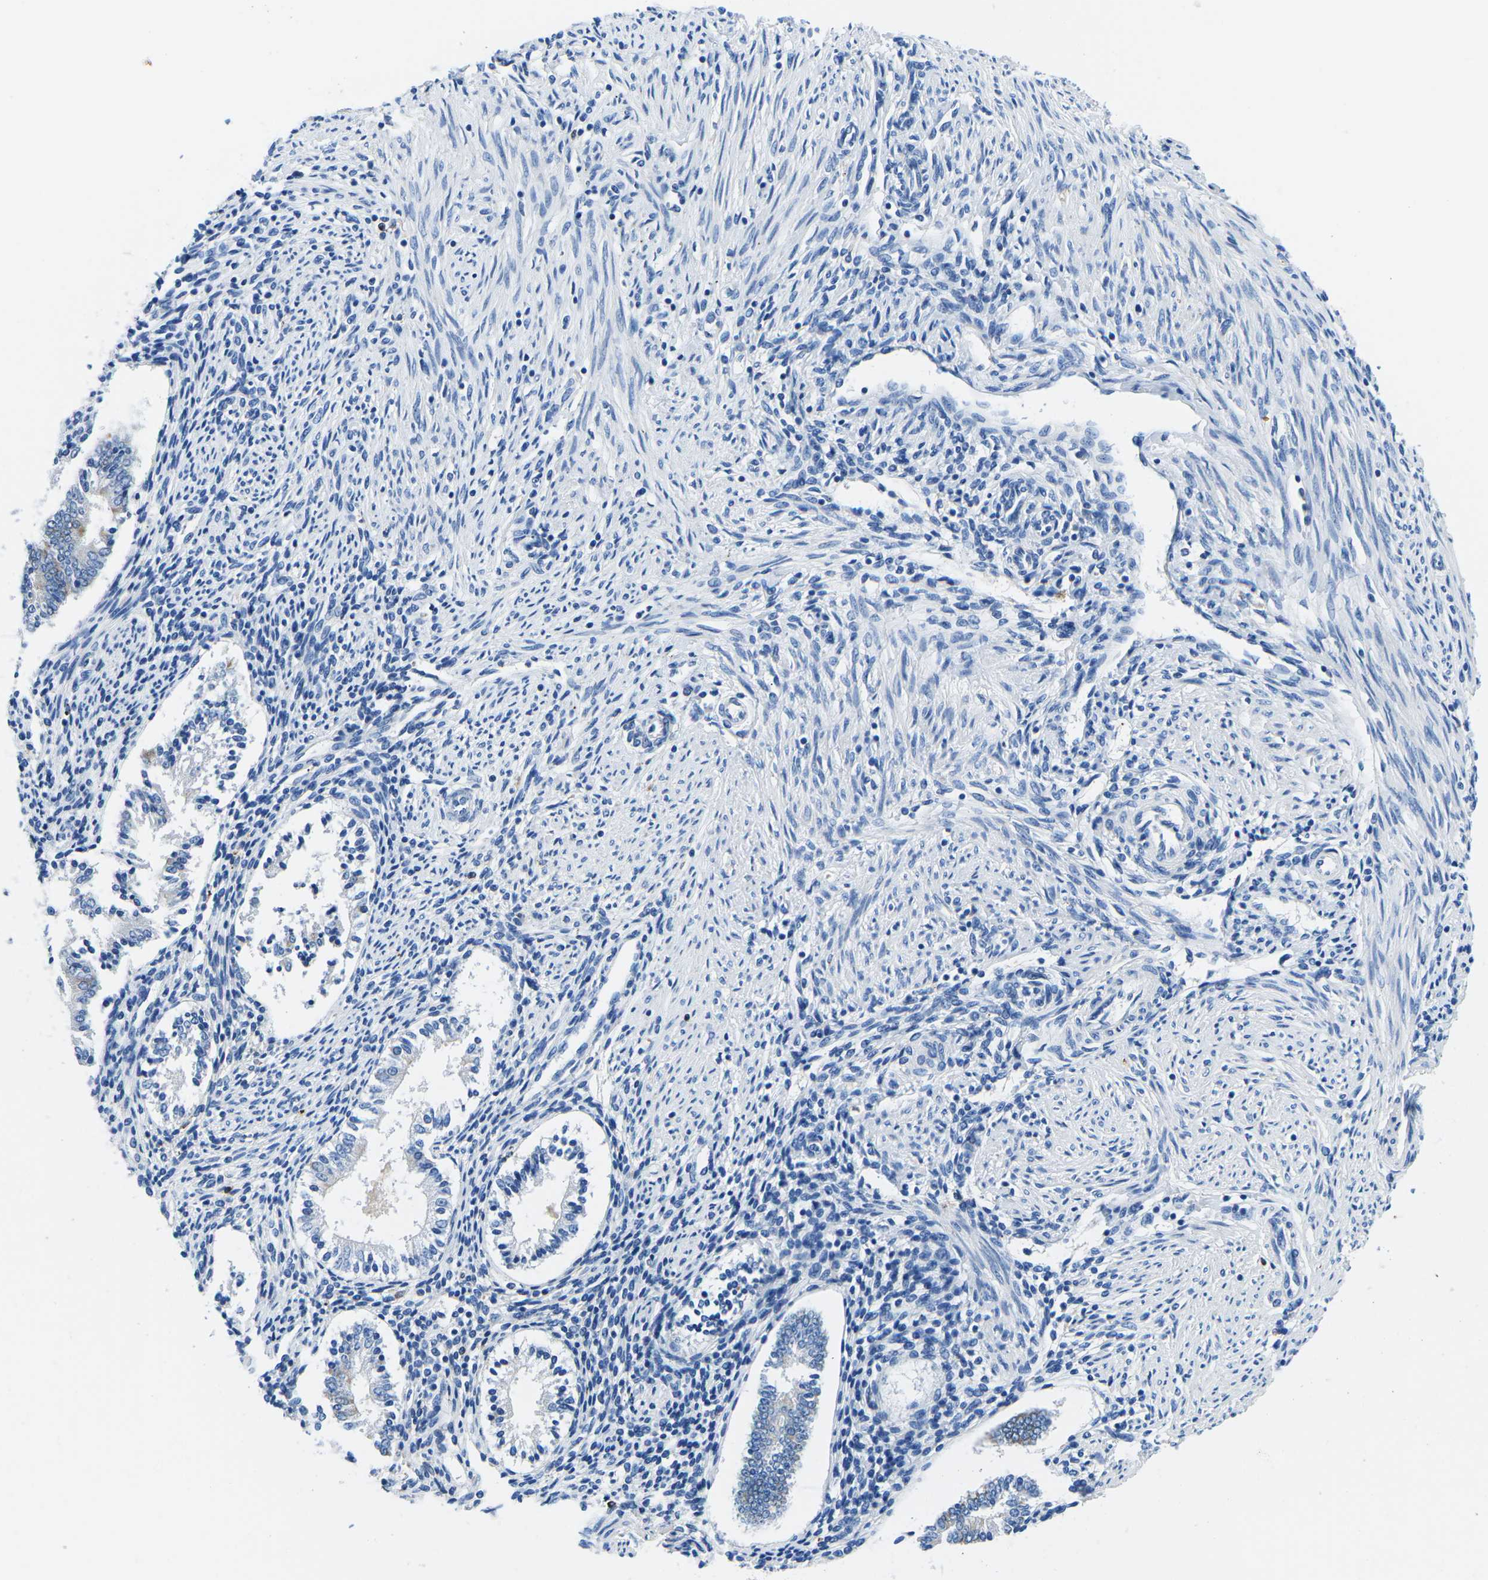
{"staining": {"intensity": "negative", "quantity": "none", "location": "none"}, "tissue": "endometrium", "cell_type": "Cells in endometrial stroma", "image_type": "normal", "snomed": [{"axis": "morphology", "description": "Normal tissue, NOS"}, {"axis": "topography", "description": "Endometrium"}], "caption": "Immunohistochemistry (IHC) histopathology image of unremarkable human endometrium stained for a protein (brown), which reveals no positivity in cells in endometrial stroma. (Stains: DAB (3,3'-diaminobenzidine) immunohistochemistry with hematoxylin counter stain, Microscopy: brightfield microscopy at high magnification).", "gene": "TM6SF1", "patient": {"sex": "female", "age": 42}}